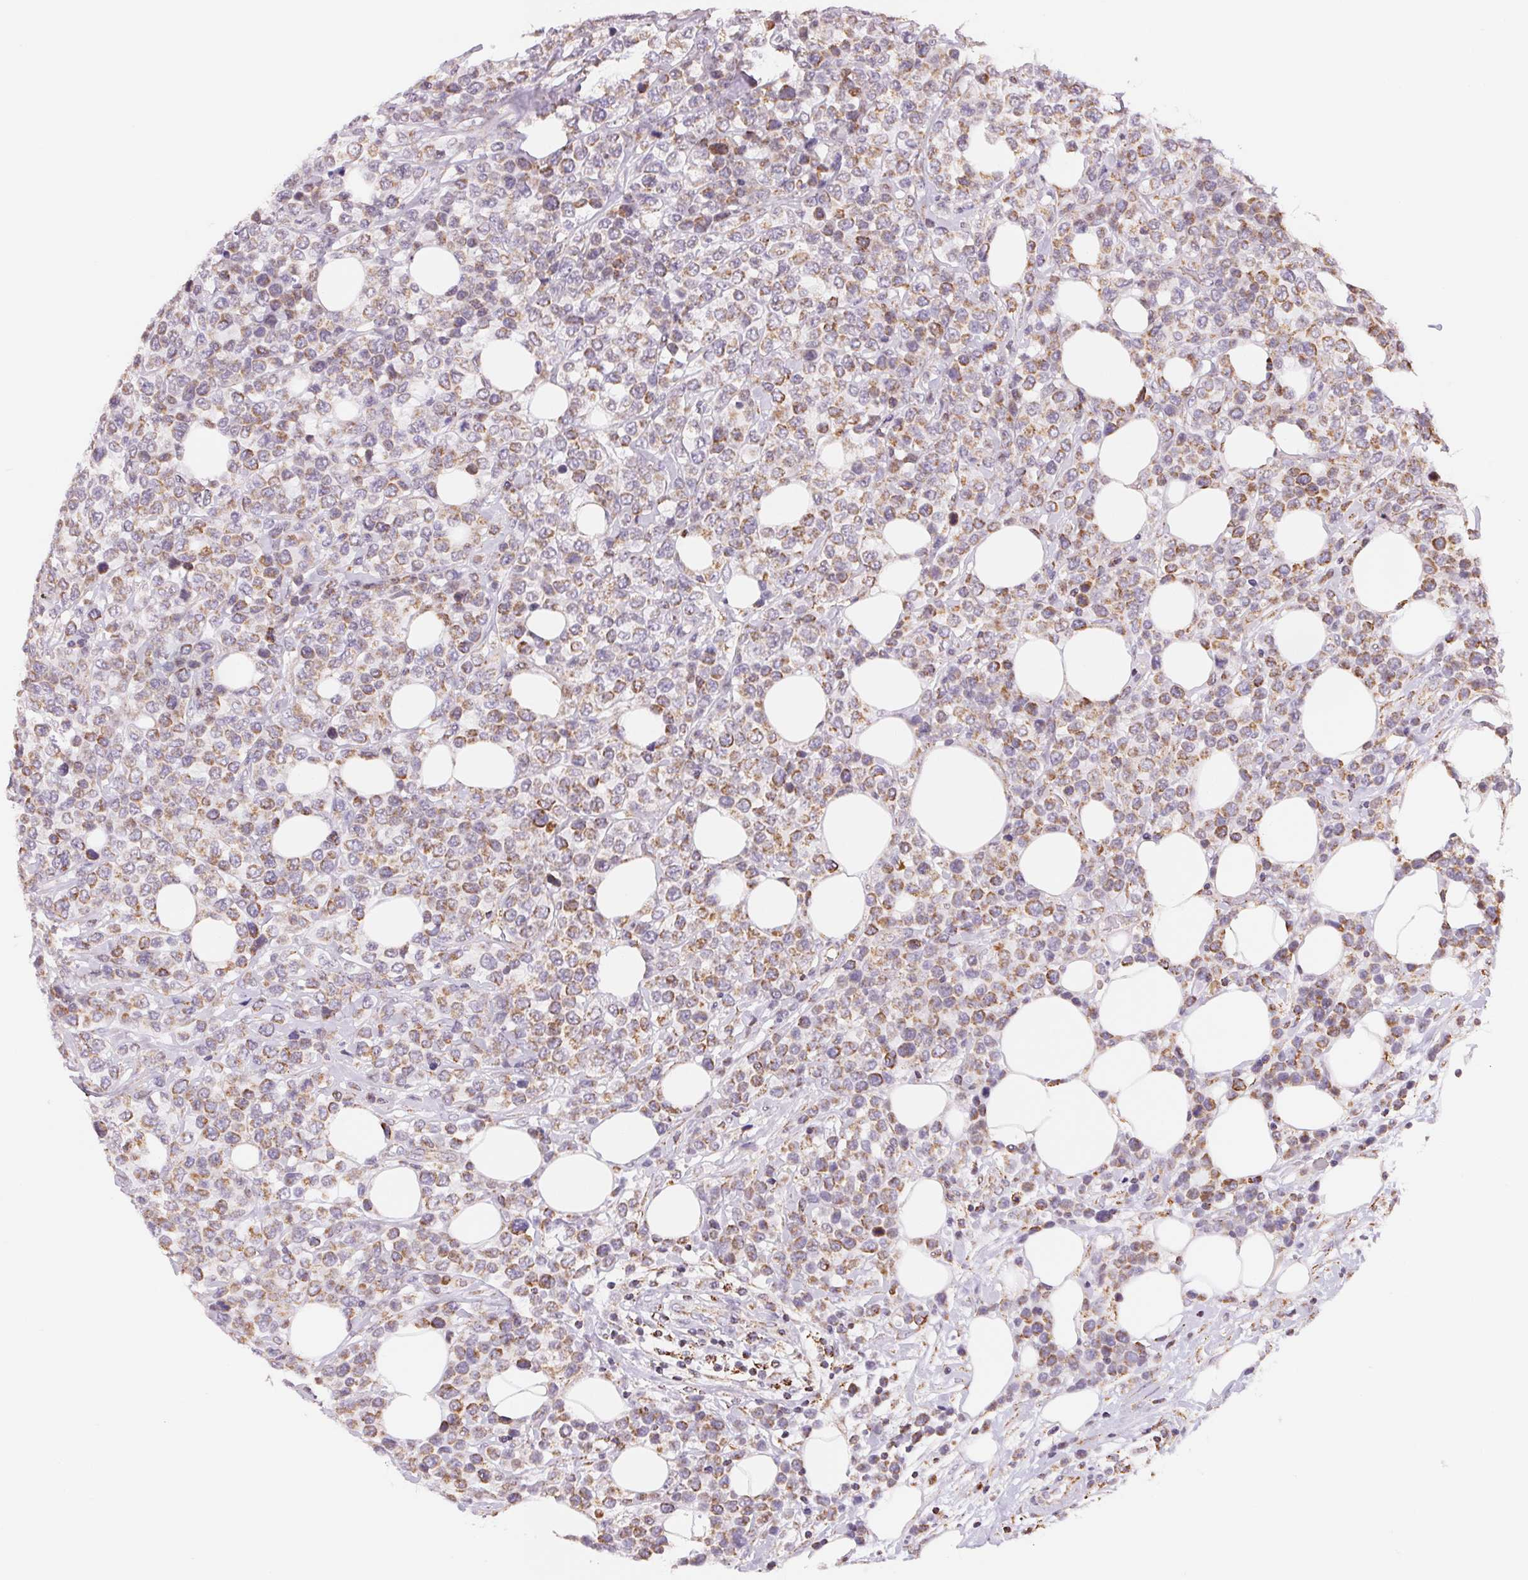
{"staining": {"intensity": "weak", "quantity": "25%-75%", "location": "cytoplasmic/membranous"}, "tissue": "lymphoma", "cell_type": "Tumor cells", "image_type": "cancer", "snomed": [{"axis": "morphology", "description": "Malignant lymphoma, non-Hodgkin's type, High grade"}, {"axis": "topography", "description": "Soft tissue"}], "caption": "High-grade malignant lymphoma, non-Hodgkin's type stained with DAB (3,3'-diaminobenzidine) immunohistochemistry (IHC) reveals low levels of weak cytoplasmic/membranous staining in about 25%-75% of tumor cells. Ihc stains the protein of interest in brown and the nuclei are stained blue.", "gene": "GIPC2", "patient": {"sex": "female", "age": 56}}